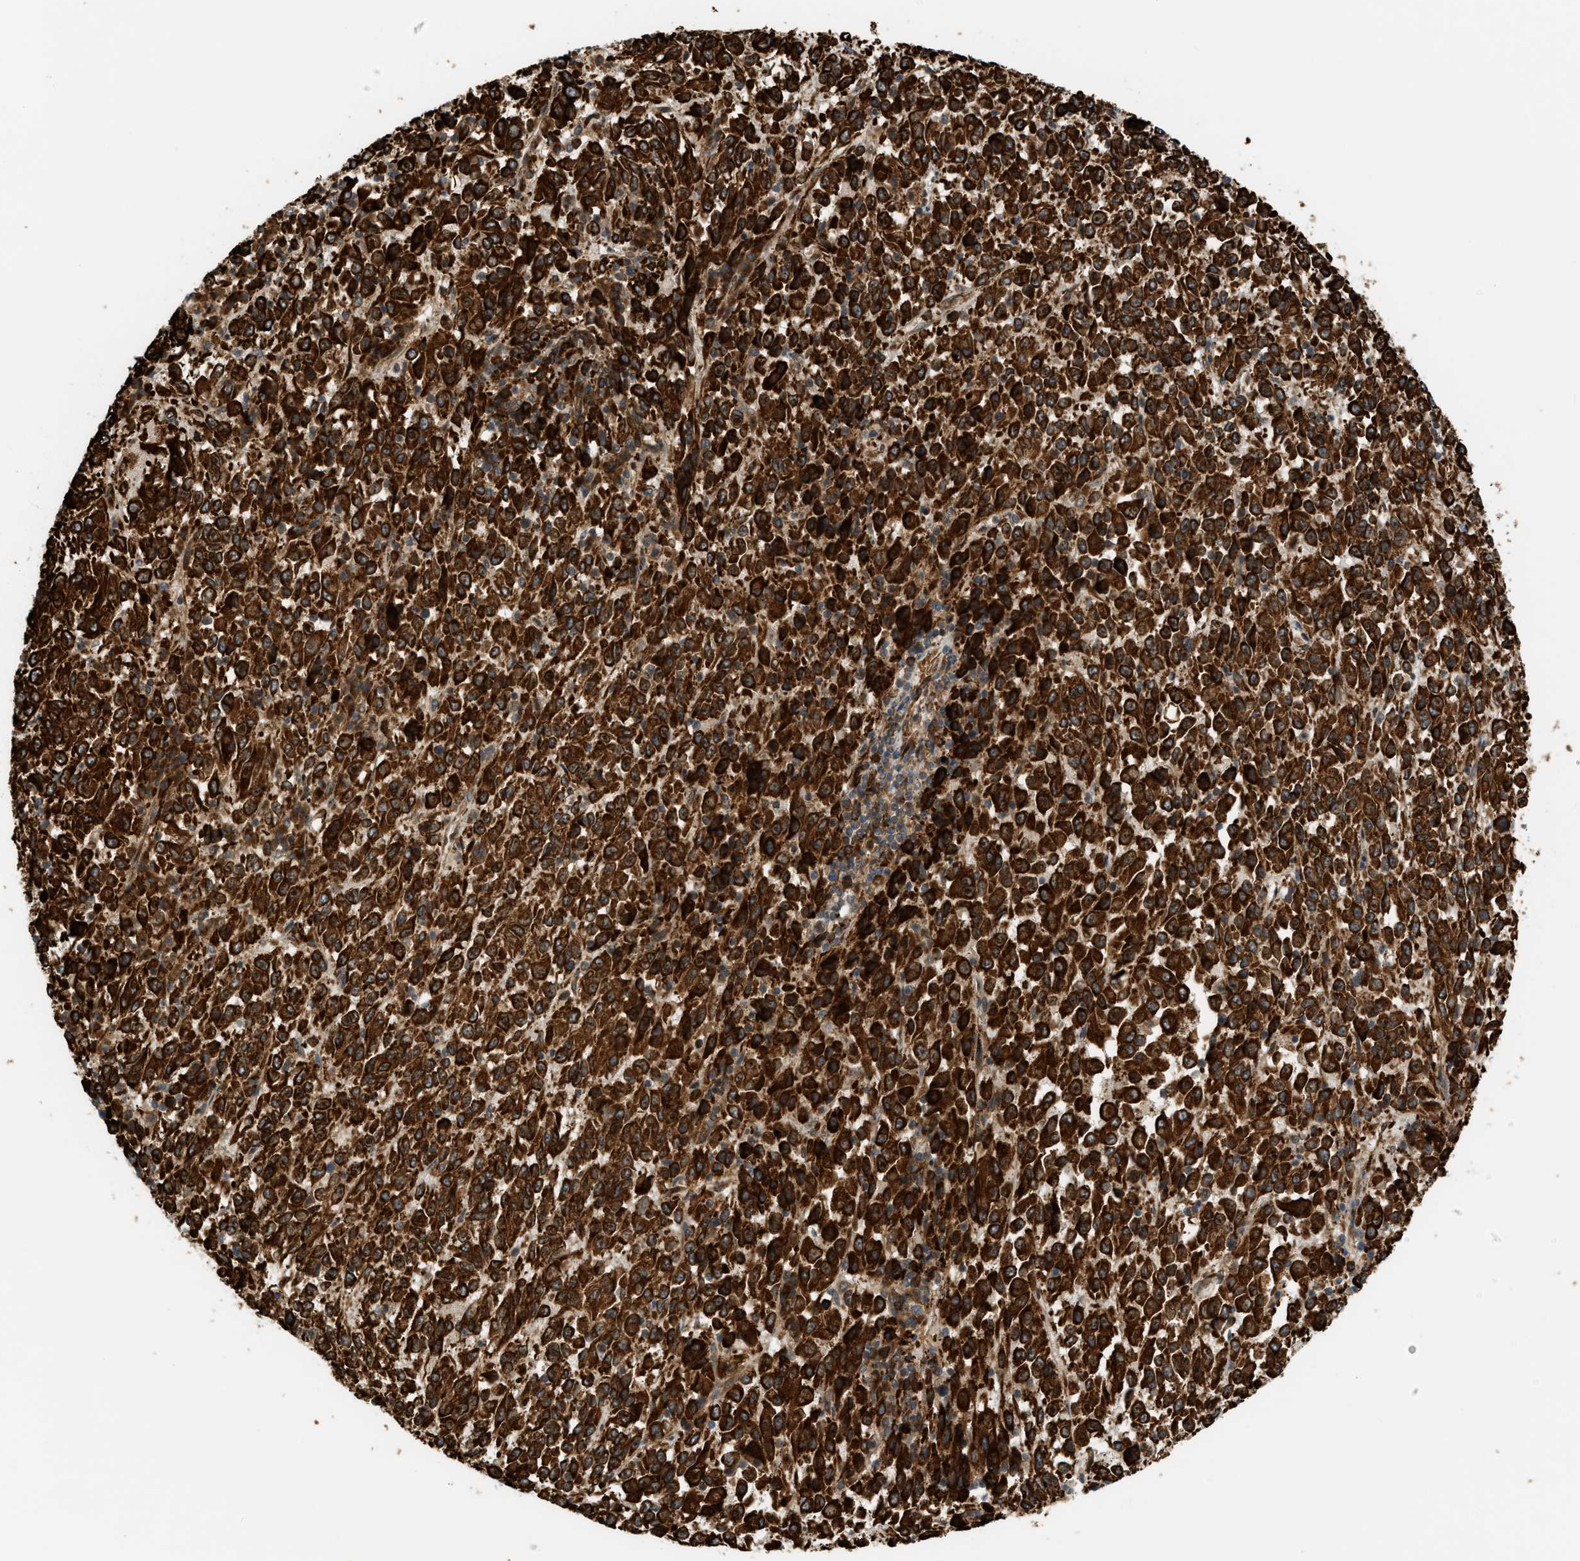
{"staining": {"intensity": "strong", "quantity": ">75%", "location": "cytoplasmic/membranous"}, "tissue": "melanoma", "cell_type": "Tumor cells", "image_type": "cancer", "snomed": [{"axis": "morphology", "description": "Malignant melanoma, Metastatic site"}, {"axis": "topography", "description": "Lung"}], "caption": "Immunohistochemical staining of malignant melanoma (metastatic site) displays strong cytoplasmic/membranous protein staining in approximately >75% of tumor cells. (IHC, brightfield microscopy, high magnification).", "gene": "PLCG2", "patient": {"sex": "male", "age": 64}}